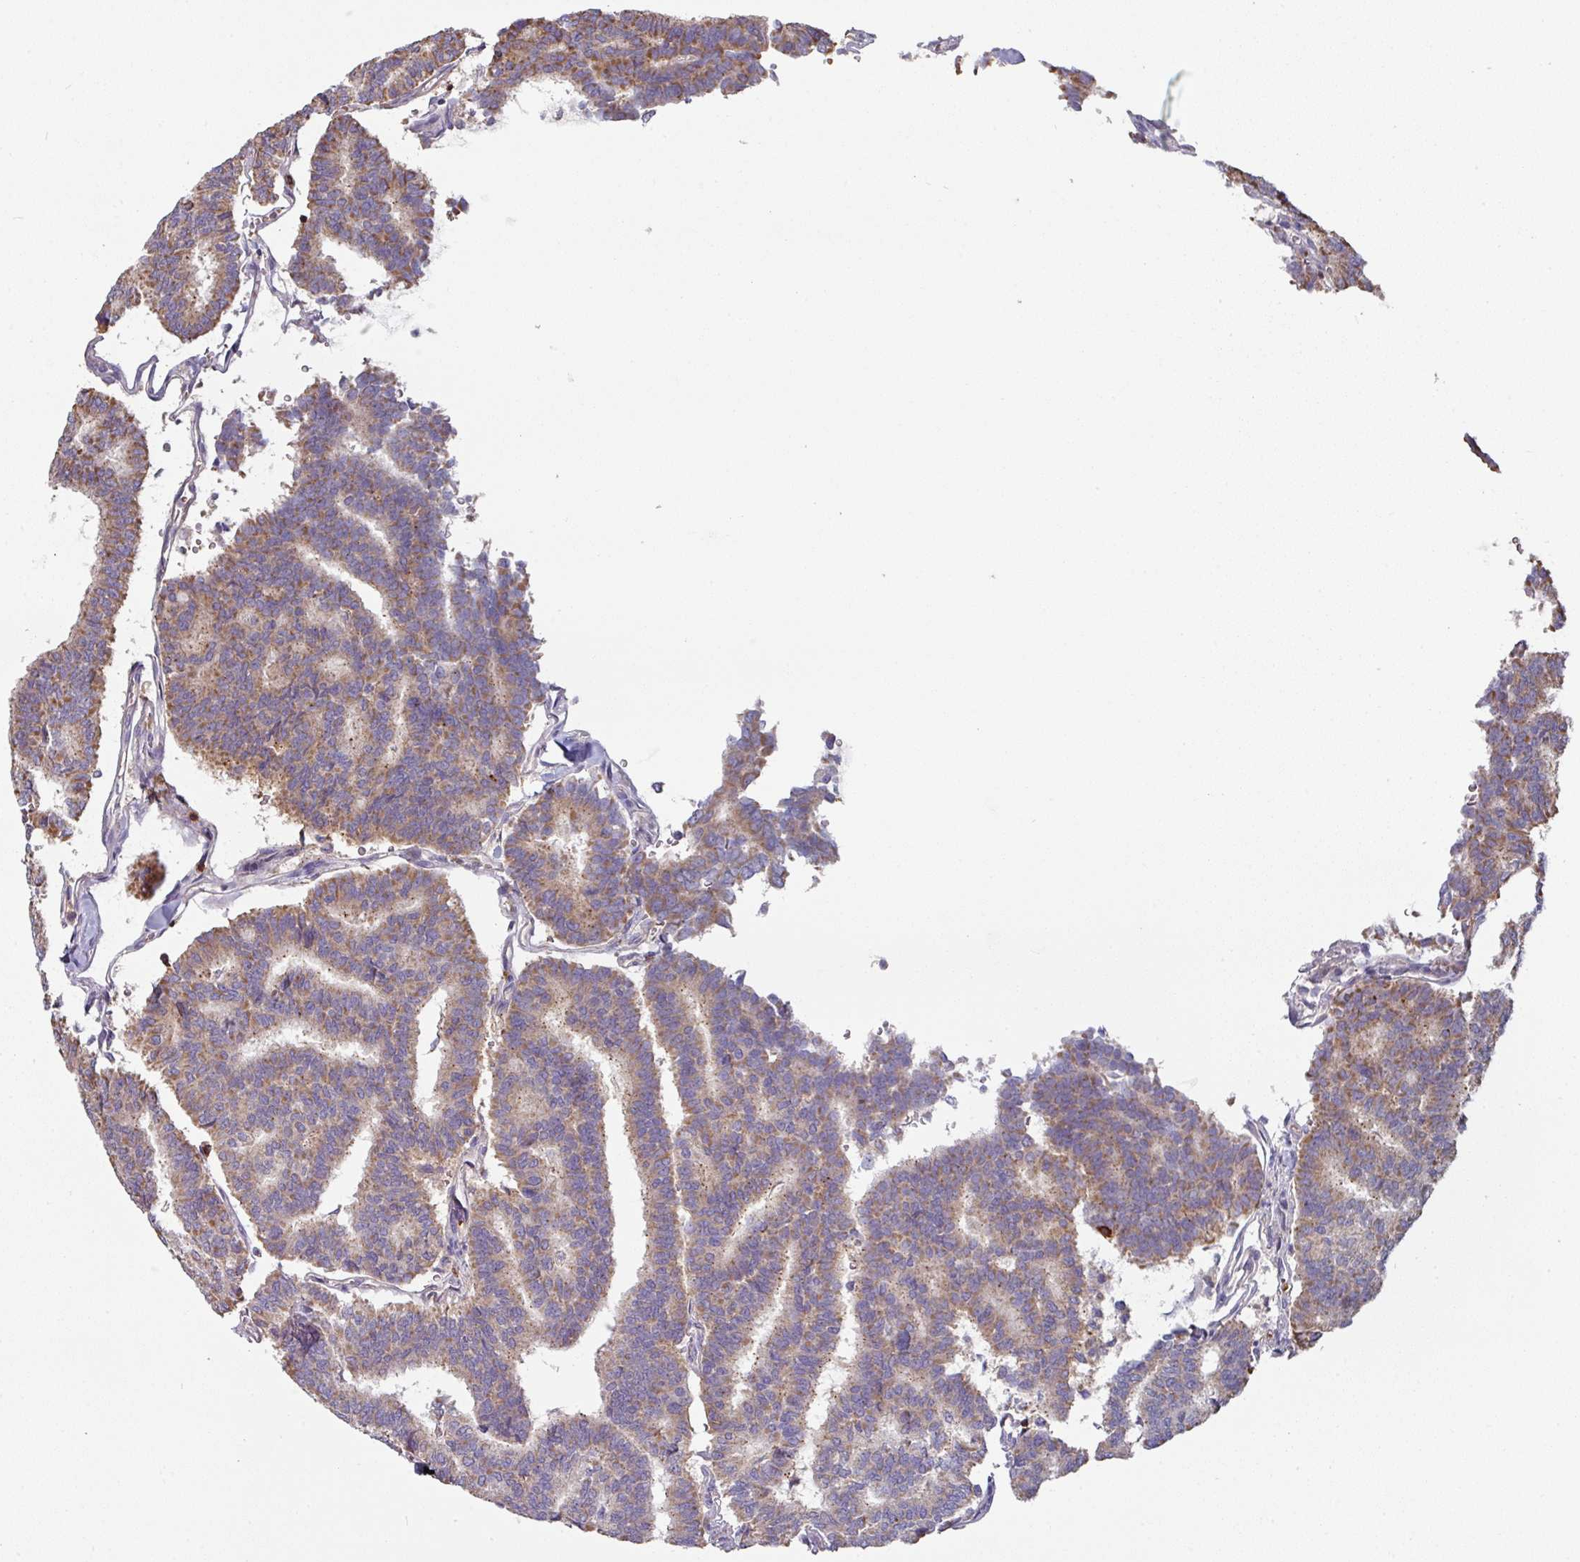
{"staining": {"intensity": "weak", "quantity": "25%-75%", "location": "cytoplasmic/membranous"}, "tissue": "thyroid cancer", "cell_type": "Tumor cells", "image_type": "cancer", "snomed": [{"axis": "morphology", "description": "Papillary adenocarcinoma, NOS"}, {"axis": "topography", "description": "Thyroid gland"}], "caption": "Thyroid cancer stained with a protein marker exhibits weak staining in tumor cells.", "gene": "CD3G", "patient": {"sex": "female", "age": 35}}